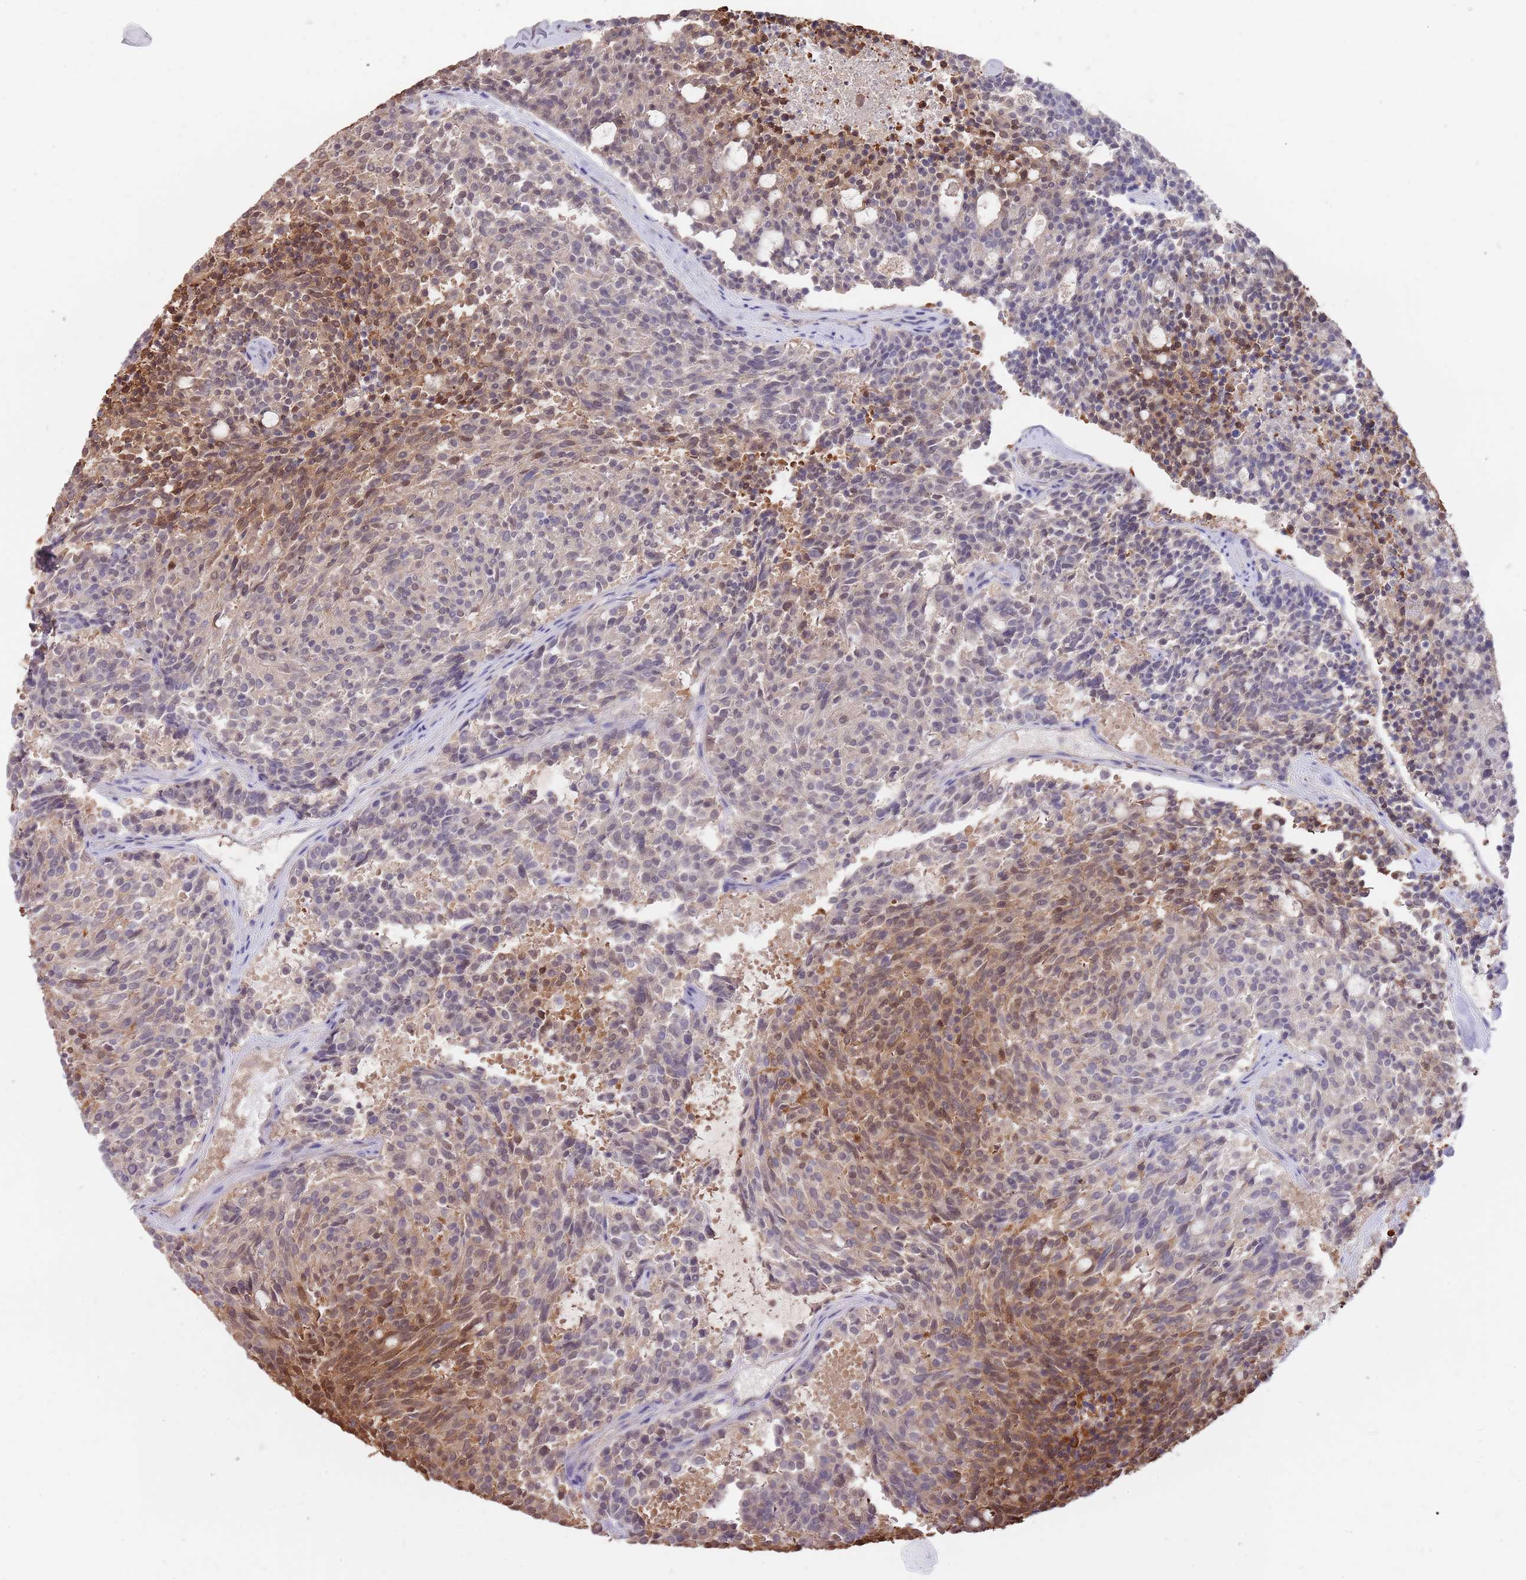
{"staining": {"intensity": "moderate", "quantity": "<25%", "location": "cytoplasmic/membranous,nuclear"}, "tissue": "carcinoid", "cell_type": "Tumor cells", "image_type": "cancer", "snomed": [{"axis": "morphology", "description": "Carcinoid, malignant, NOS"}, {"axis": "topography", "description": "Pancreas"}], "caption": "This is an image of immunohistochemistry (IHC) staining of carcinoid (malignant), which shows moderate positivity in the cytoplasmic/membranous and nuclear of tumor cells.", "gene": "AP5S1", "patient": {"sex": "female", "age": 54}}